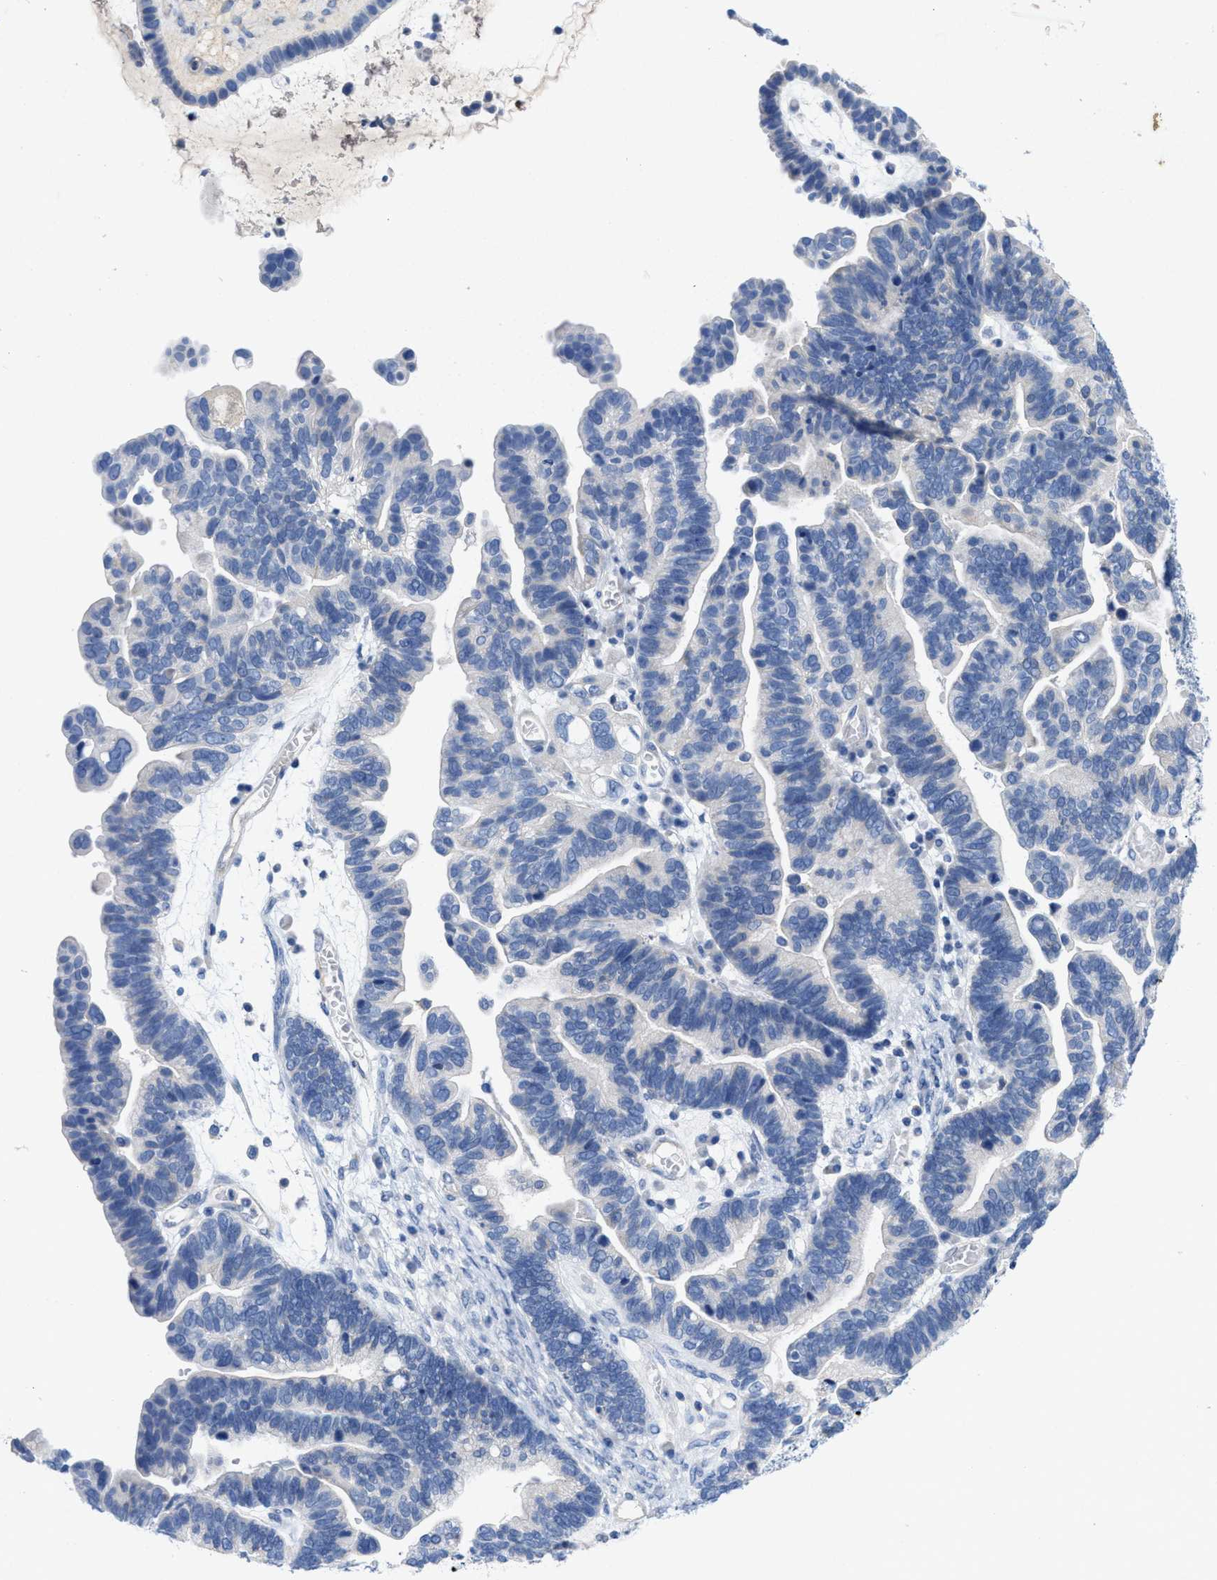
{"staining": {"intensity": "negative", "quantity": "none", "location": "none"}, "tissue": "ovarian cancer", "cell_type": "Tumor cells", "image_type": "cancer", "snomed": [{"axis": "morphology", "description": "Cystadenocarcinoma, serous, NOS"}, {"axis": "topography", "description": "Ovary"}], "caption": "An image of ovarian cancer stained for a protein displays no brown staining in tumor cells. (Immunohistochemistry, brightfield microscopy, high magnification).", "gene": "CPA2", "patient": {"sex": "female", "age": 56}}